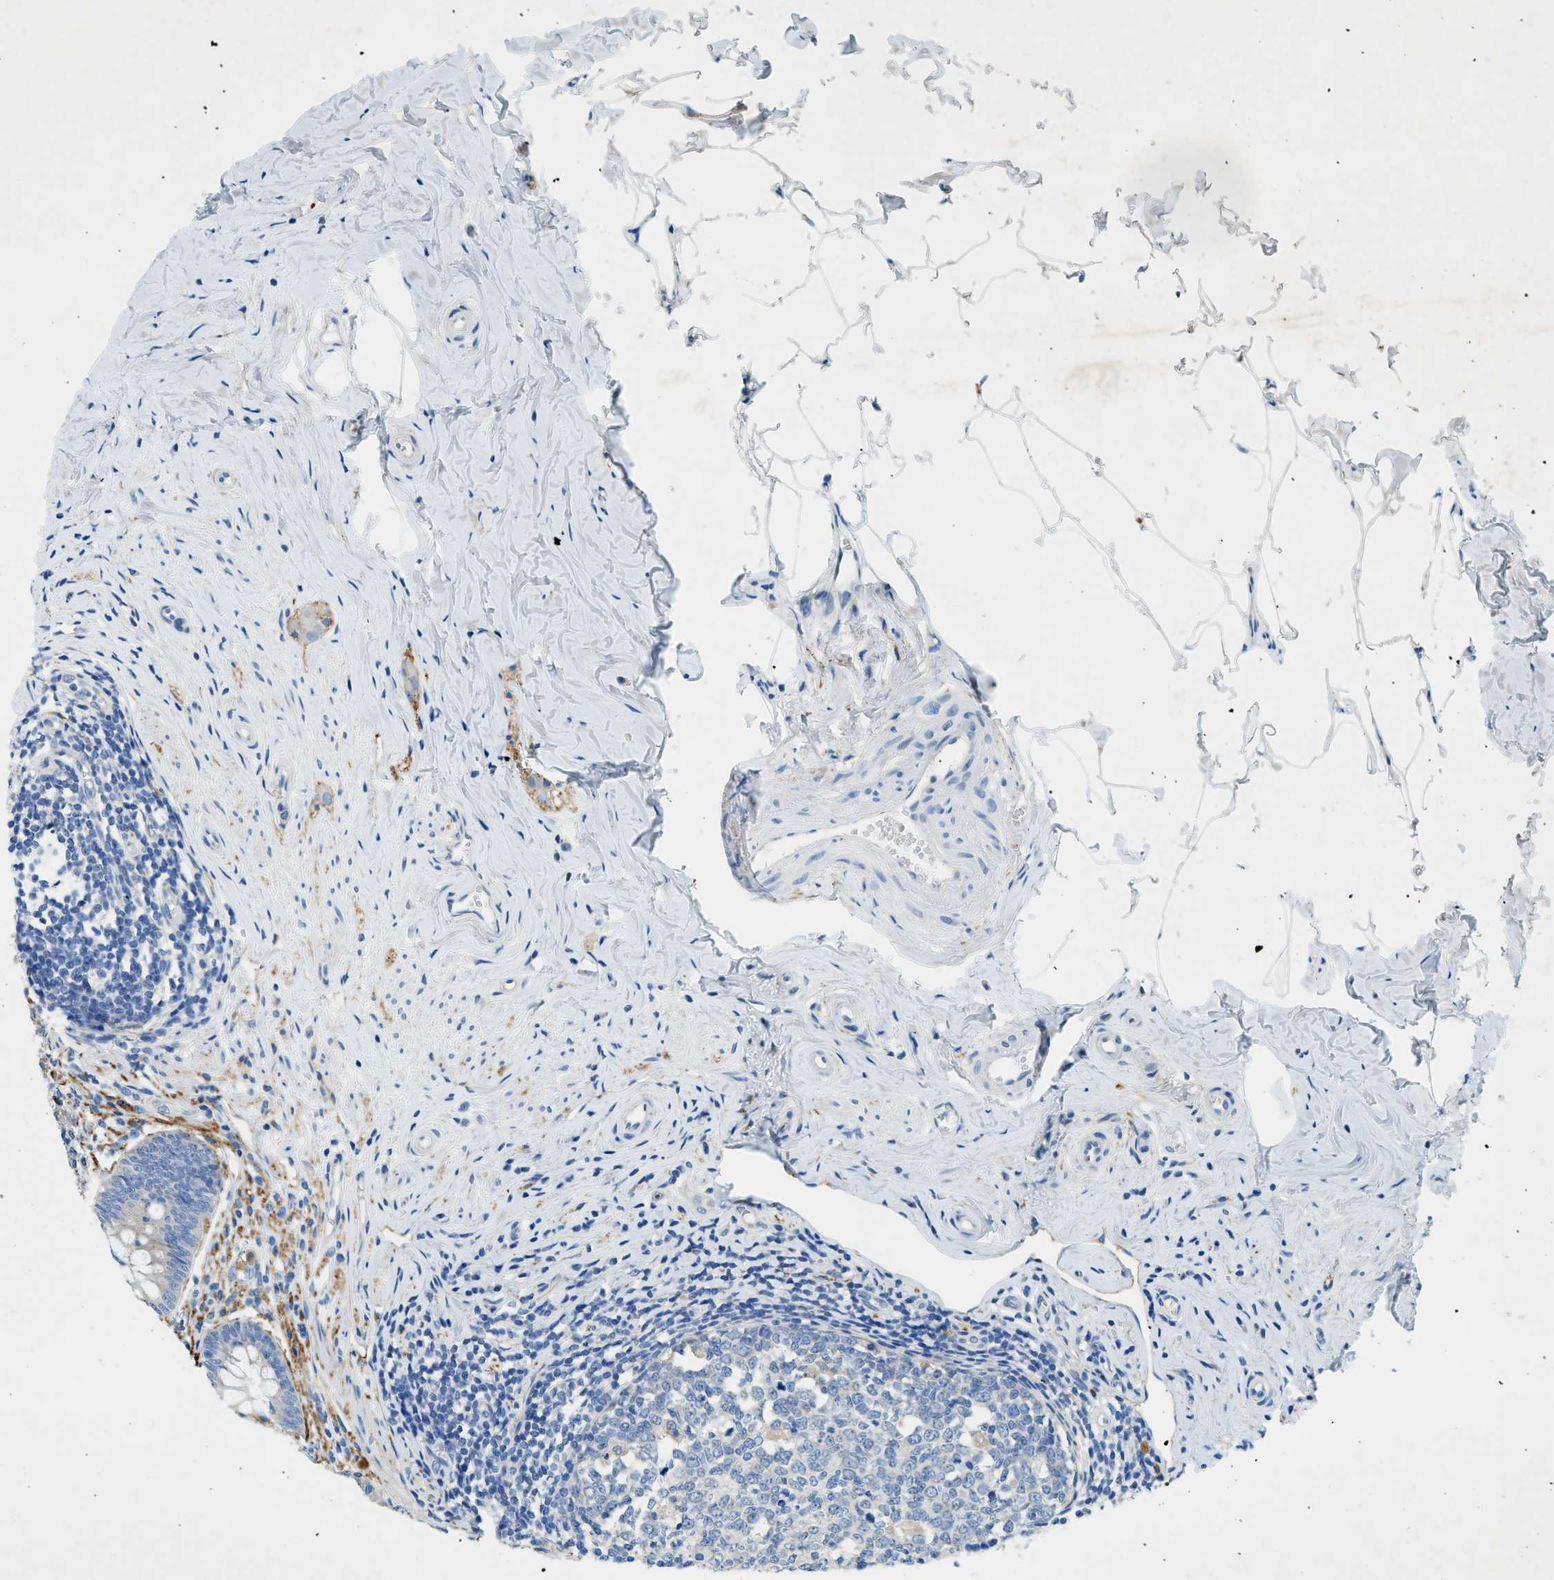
{"staining": {"intensity": "strong", "quantity": "<25%", "location": "cytoplasmic/membranous"}, "tissue": "appendix", "cell_type": "Glandular cells", "image_type": "normal", "snomed": [{"axis": "morphology", "description": "Normal tissue, NOS"}, {"axis": "topography", "description": "Appendix"}], "caption": "Immunohistochemistry (IHC) of benign appendix exhibits medium levels of strong cytoplasmic/membranous positivity in about <25% of glandular cells. (Stains: DAB in brown, nuclei in blue, Microscopy: brightfield microscopy at high magnification).", "gene": "ZDHHC13", "patient": {"sex": "male", "age": 56}}